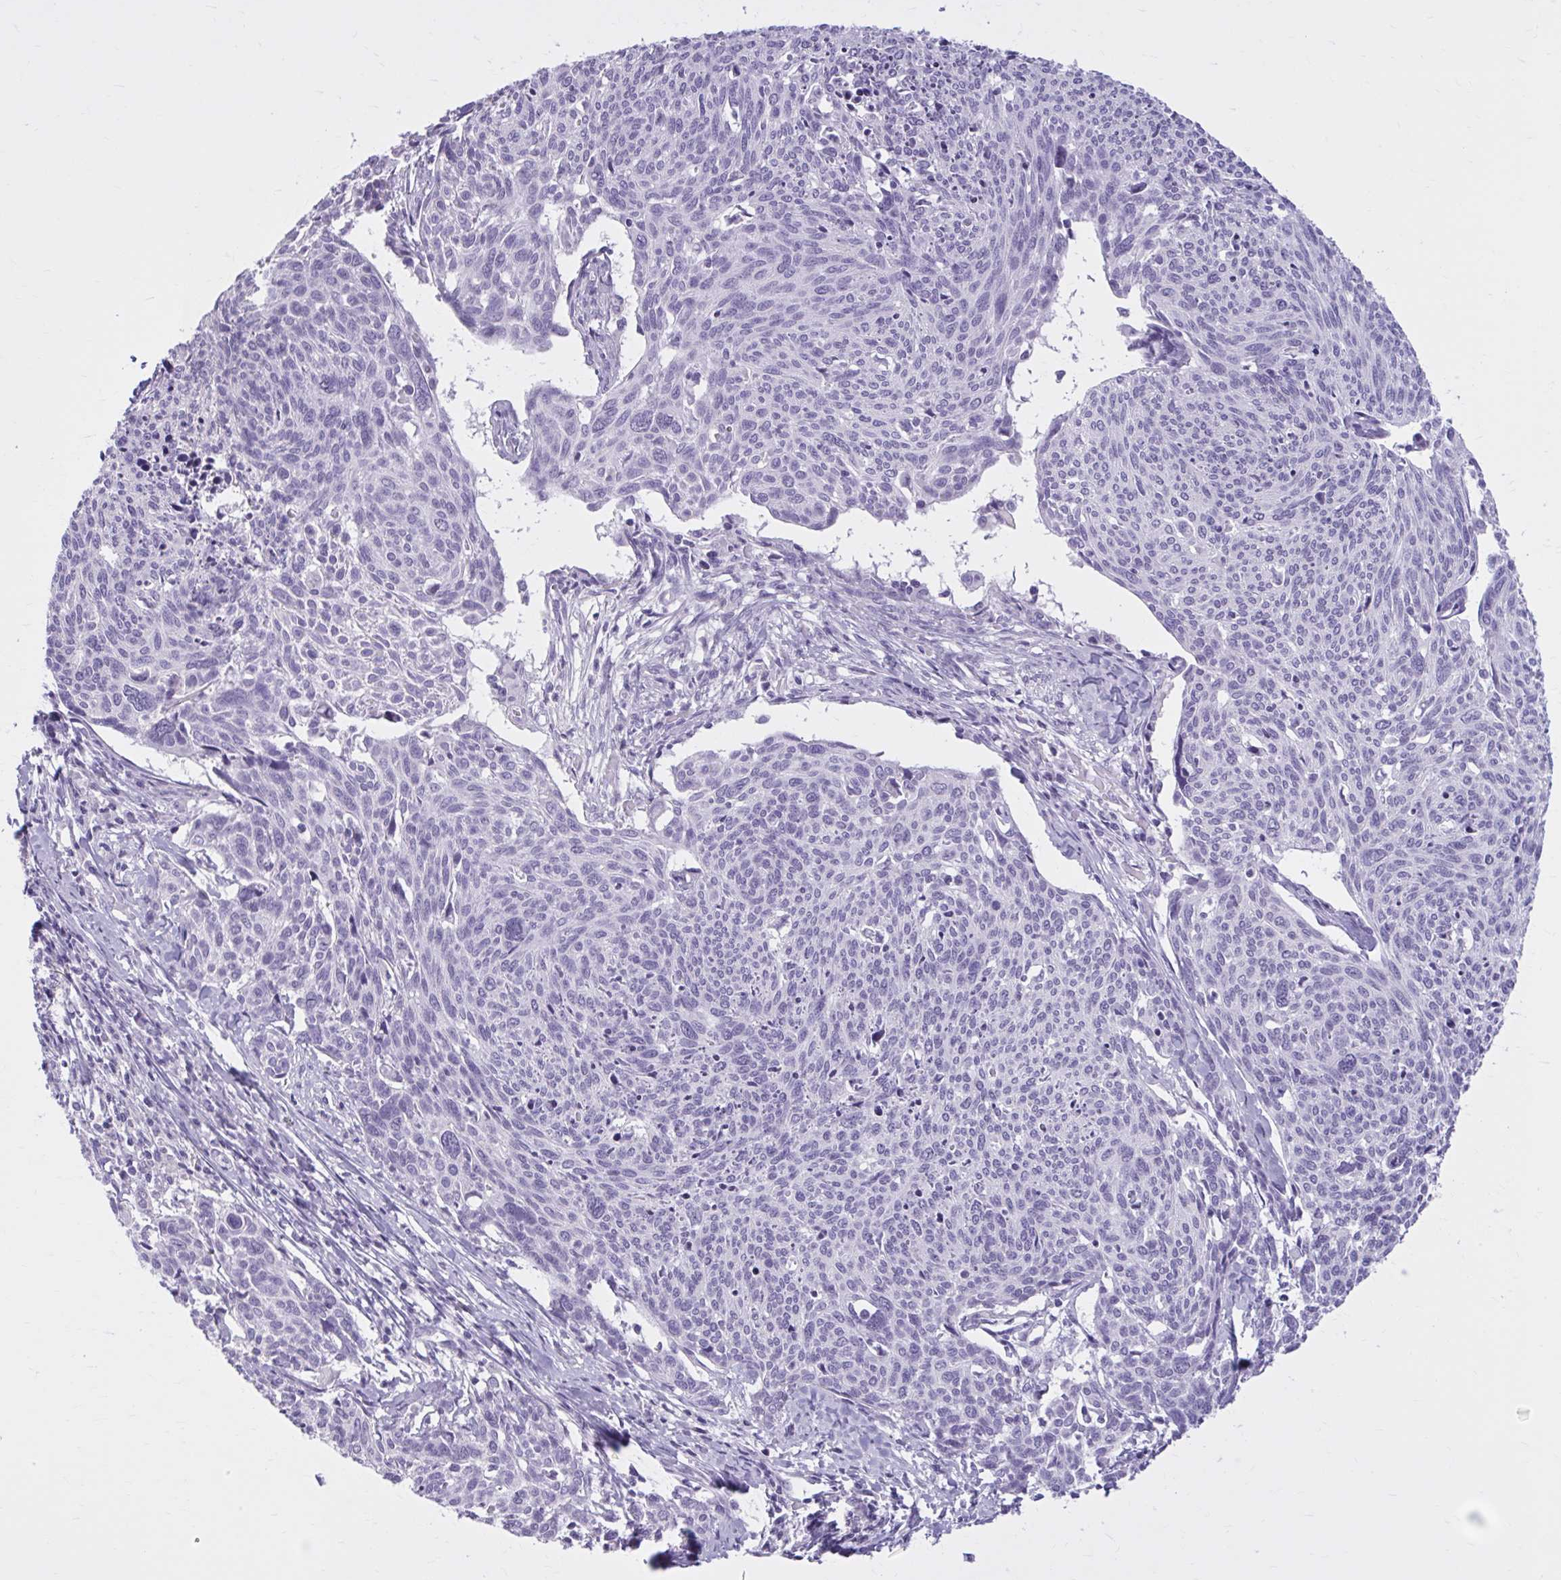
{"staining": {"intensity": "negative", "quantity": "none", "location": "none"}, "tissue": "cervical cancer", "cell_type": "Tumor cells", "image_type": "cancer", "snomed": [{"axis": "morphology", "description": "Squamous cell carcinoma, NOS"}, {"axis": "topography", "description": "Cervix"}], "caption": "The immunohistochemistry (IHC) histopathology image has no significant staining in tumor cells of cervical cancer tissue. (DAB (3,3'-diaminobenzidine) IHC visualized using brightfield microscopy, high magnification).", "gene": "OR4B1", "patient": {"sex": "female", "age": 49}}